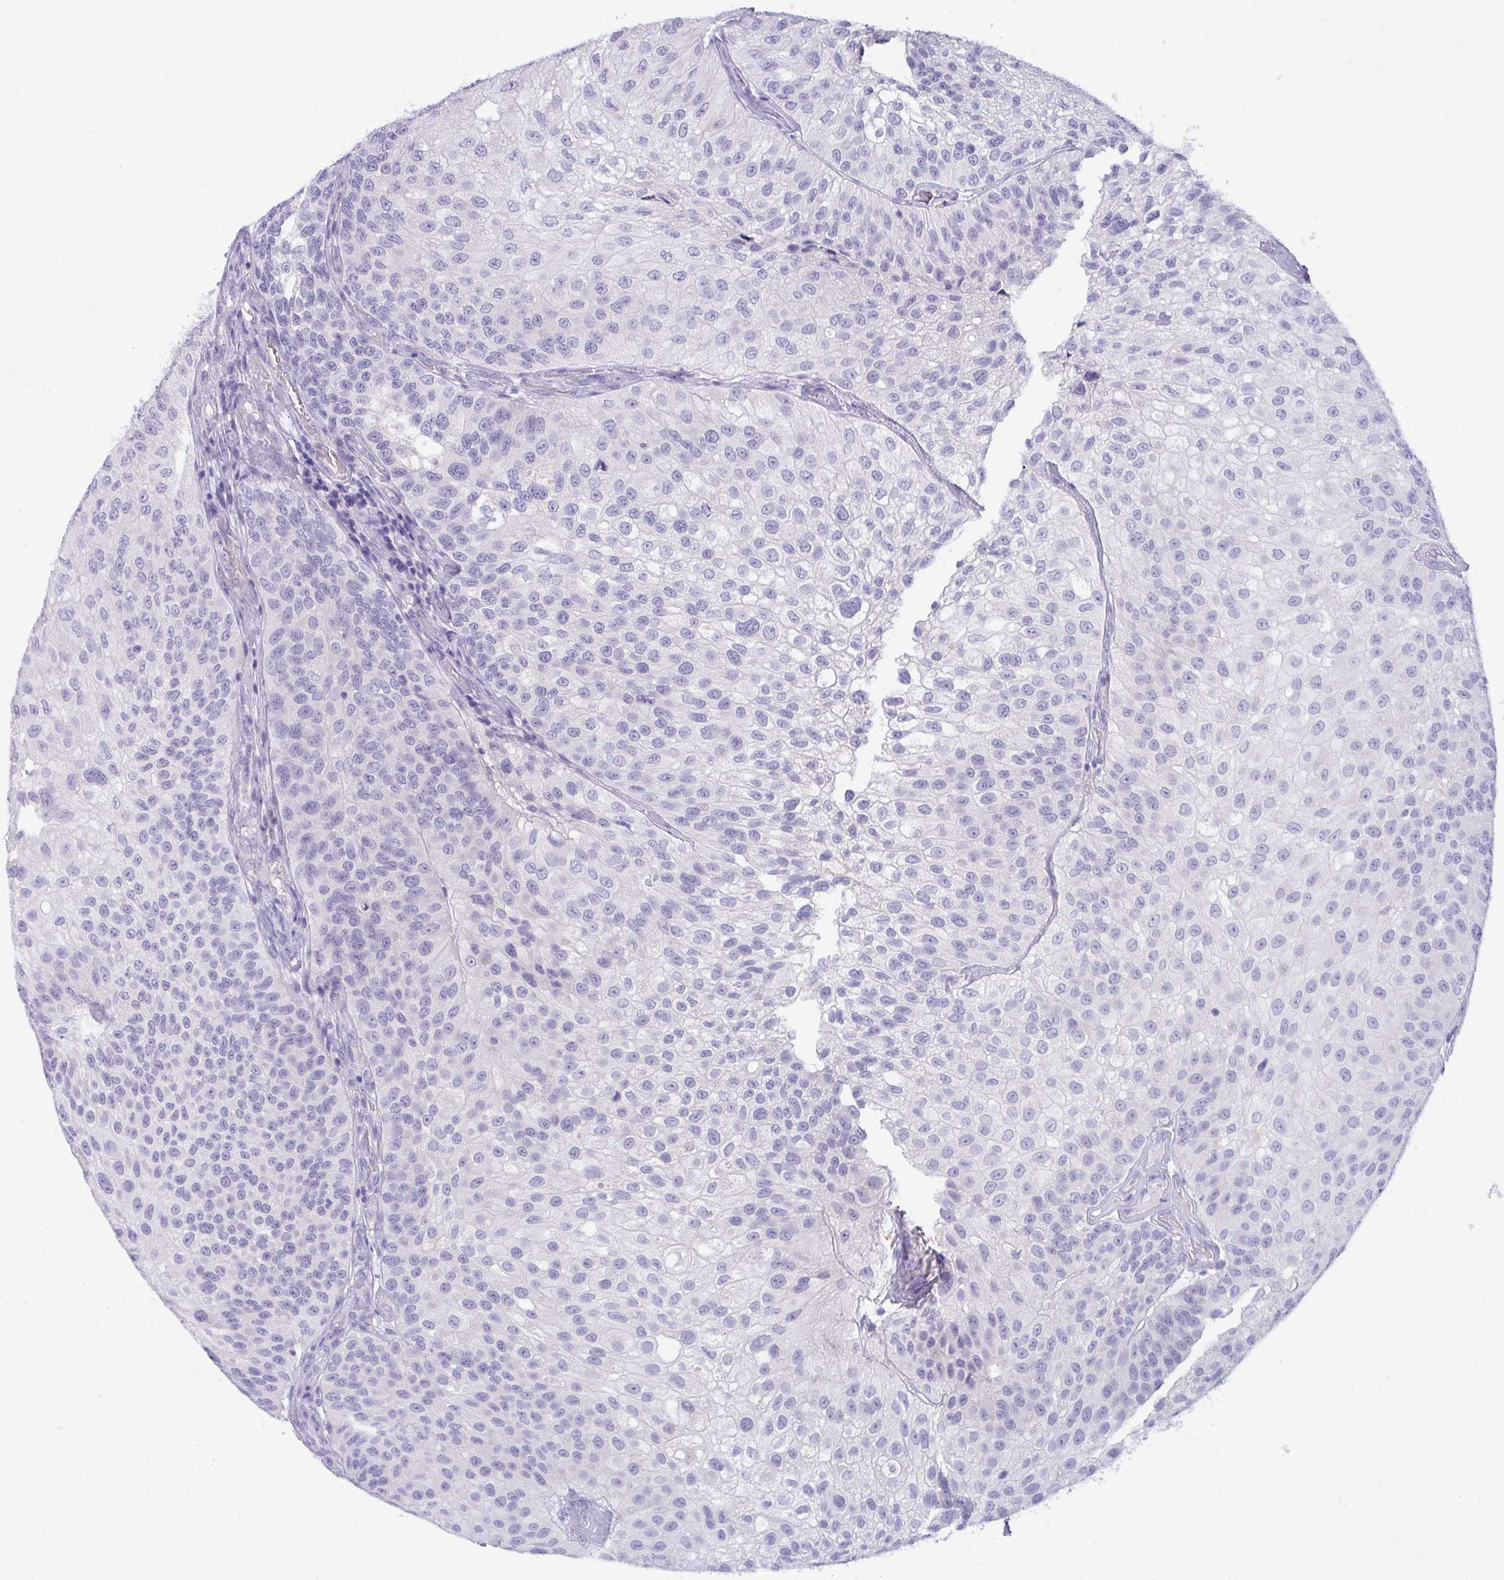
{"staining": {"intensity": "negative", "quantity": "none", "location": "none"}, "tissue": "urothelial cancer", "cell_type": "Tumor cells", "image_type": "cancer", "snomed": [{"axis": "morphology", "description": "Urothelial carcinoma, NOS"}, {"axis": "topography", "description": "Urinary bladder"}], "caption": "Immunohistochemical staining of transitional cell carcinoma shows no significant positivity in tumor cells. Nuclei are stained in blue.", "gene": "SEMA6B", "patient": {"sex": "male", "age": 87}}